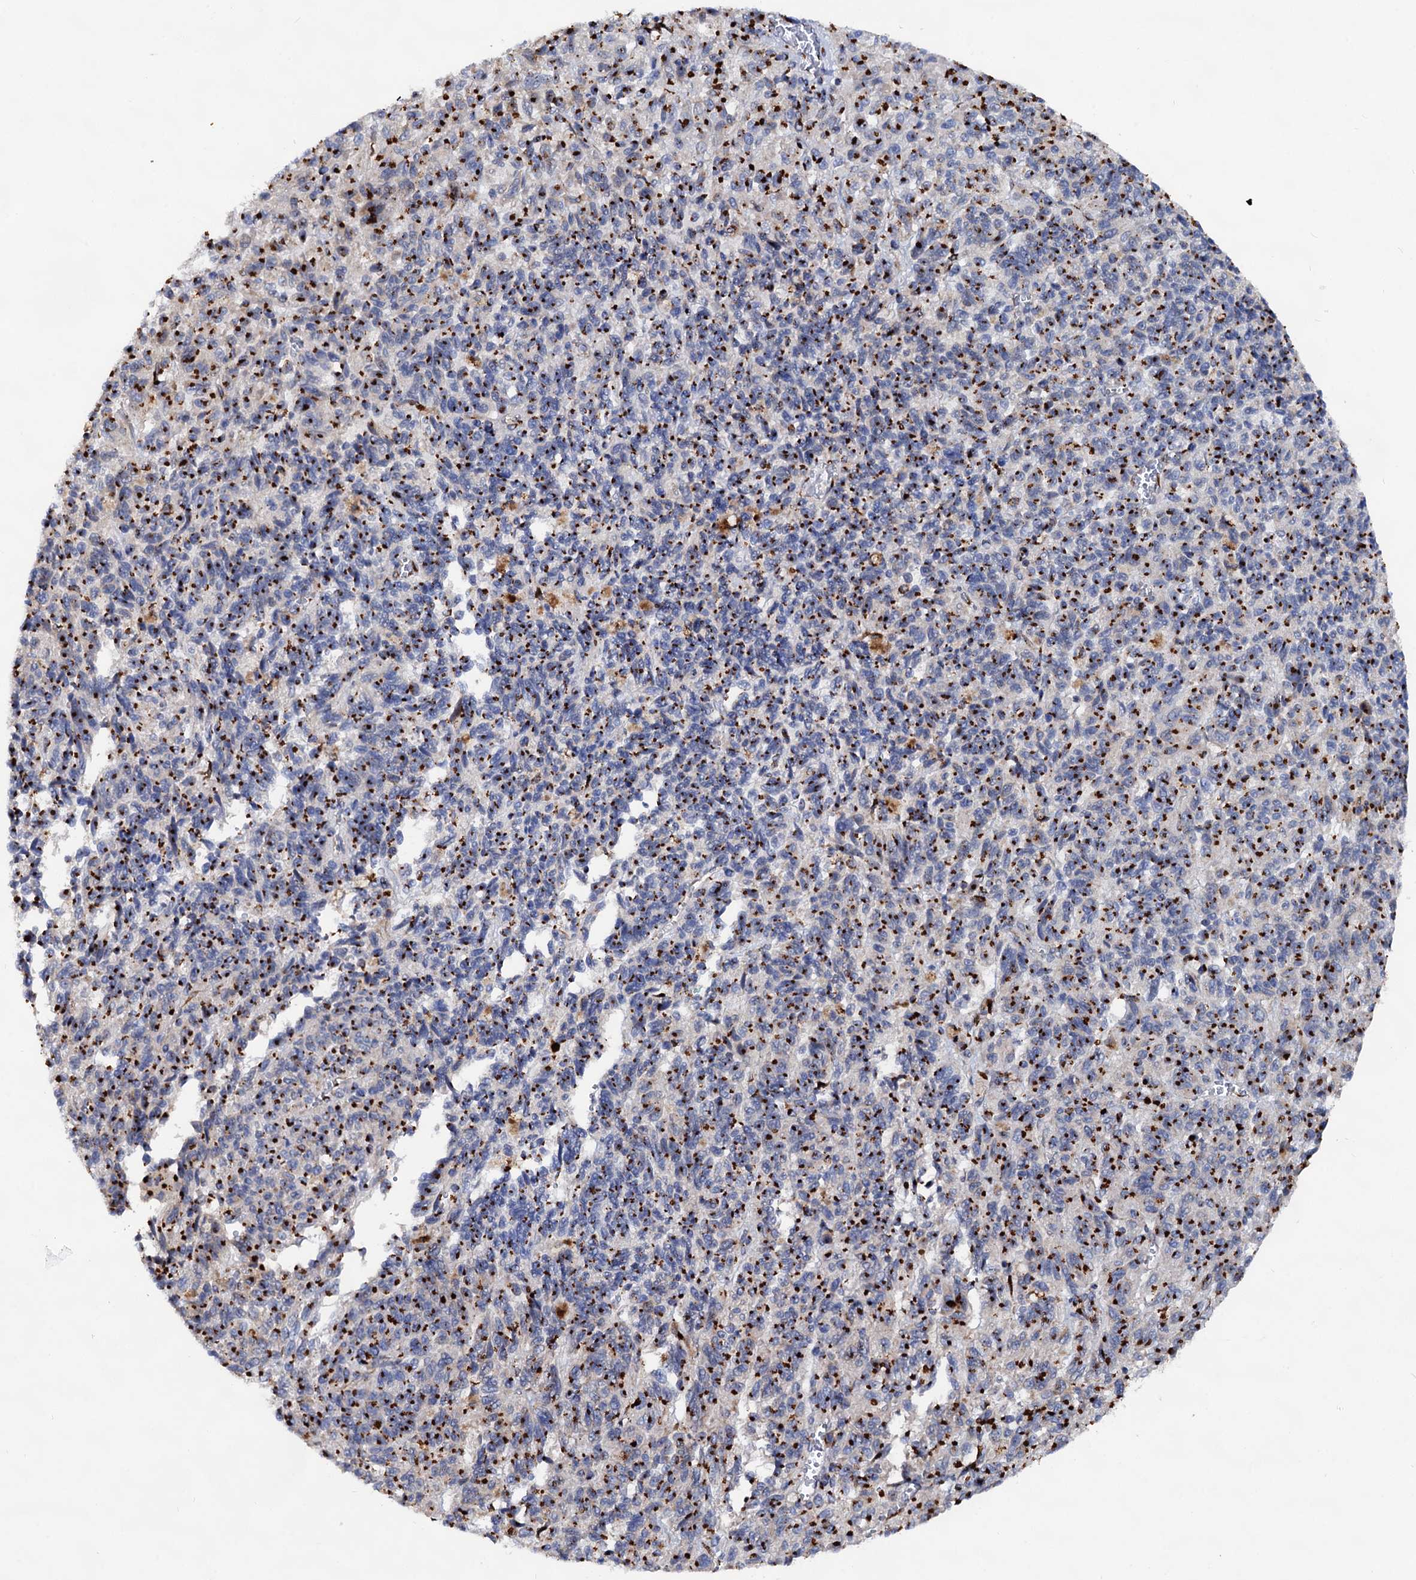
{"staining": {"intensity": "strong", "quantity": ">75%", "location": "cytoplasmic/membranous"}, "tissue": "melanoma", "cell_type": "Tumor cells", "image_type": "cancer", "snomed": [{"axis": "morphology", "description": "Malignant melanoma, Metastatic site"}, {"axis": "topography", "description": "Lung"}], "caption": "Melanoma was stained to show a protein in brown. There is high levels of strong cytoplasmic/membranous expression in approximately >75% of tumor cells.", "gene": "TM9SF3", "patient": {"sex": "male", "age": 64}}